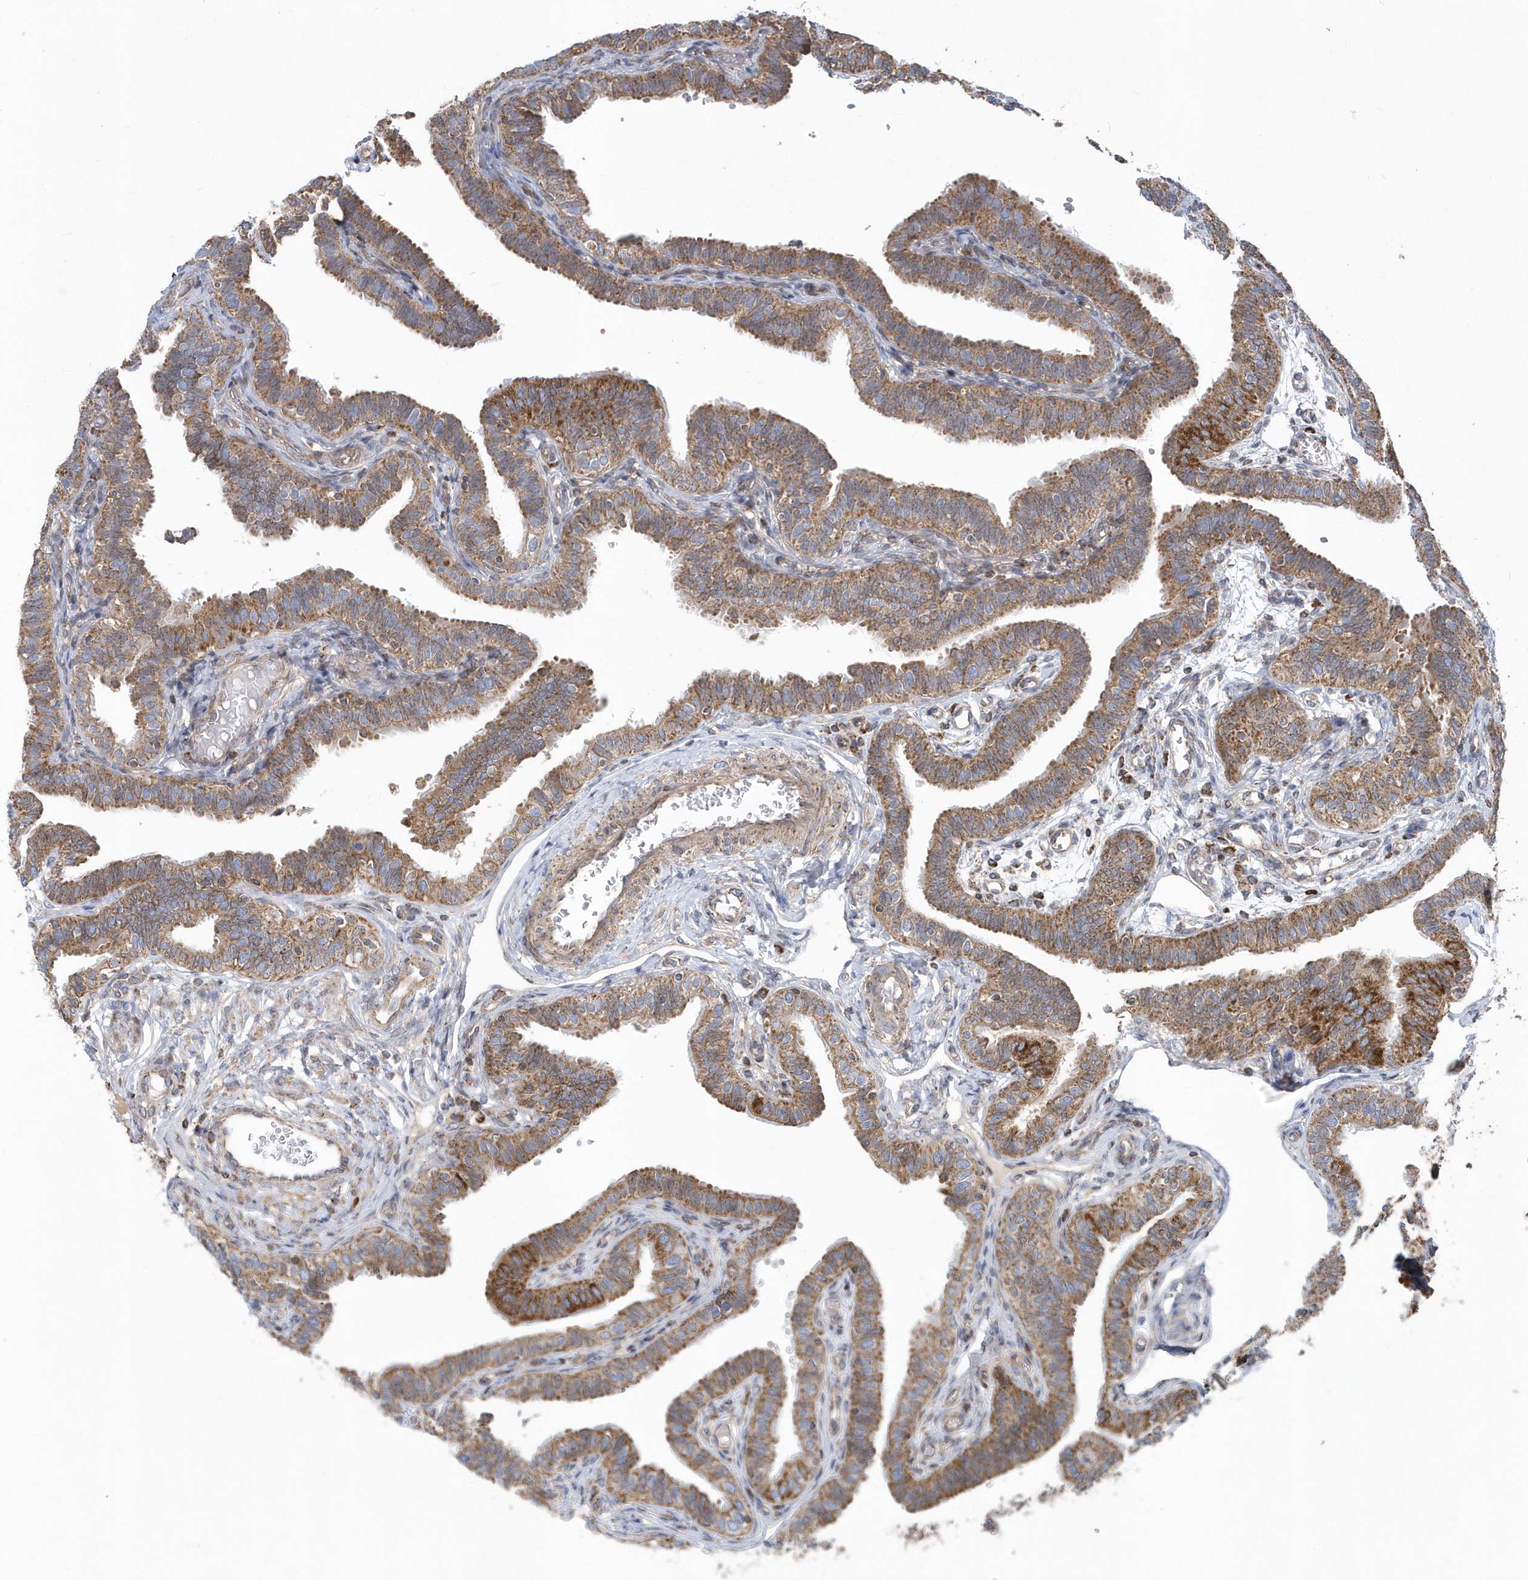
{"staining": {"intensity": "moderate", "quantity": ">75%", "location": "cytoplasmic/membranous"}, "tissue": "fallopian tube", "cell_type": "Glandular cells", "image_type": "normal", "snomed": [{"axis": "morphology", "description": "Normal tissue, NOS"}, {"axis": "topography", "description": "Fallopian tube"}], "caption": "A brown stain labels moderate cytoplasmic/membranous positivity of a protein in glandular cells of normal human fallopian tube. Ihc stains the protein in brown and the nuclei are stained blue.", "gene": "PPP1R7", "patient": {"sex": "female", "age": 39}}